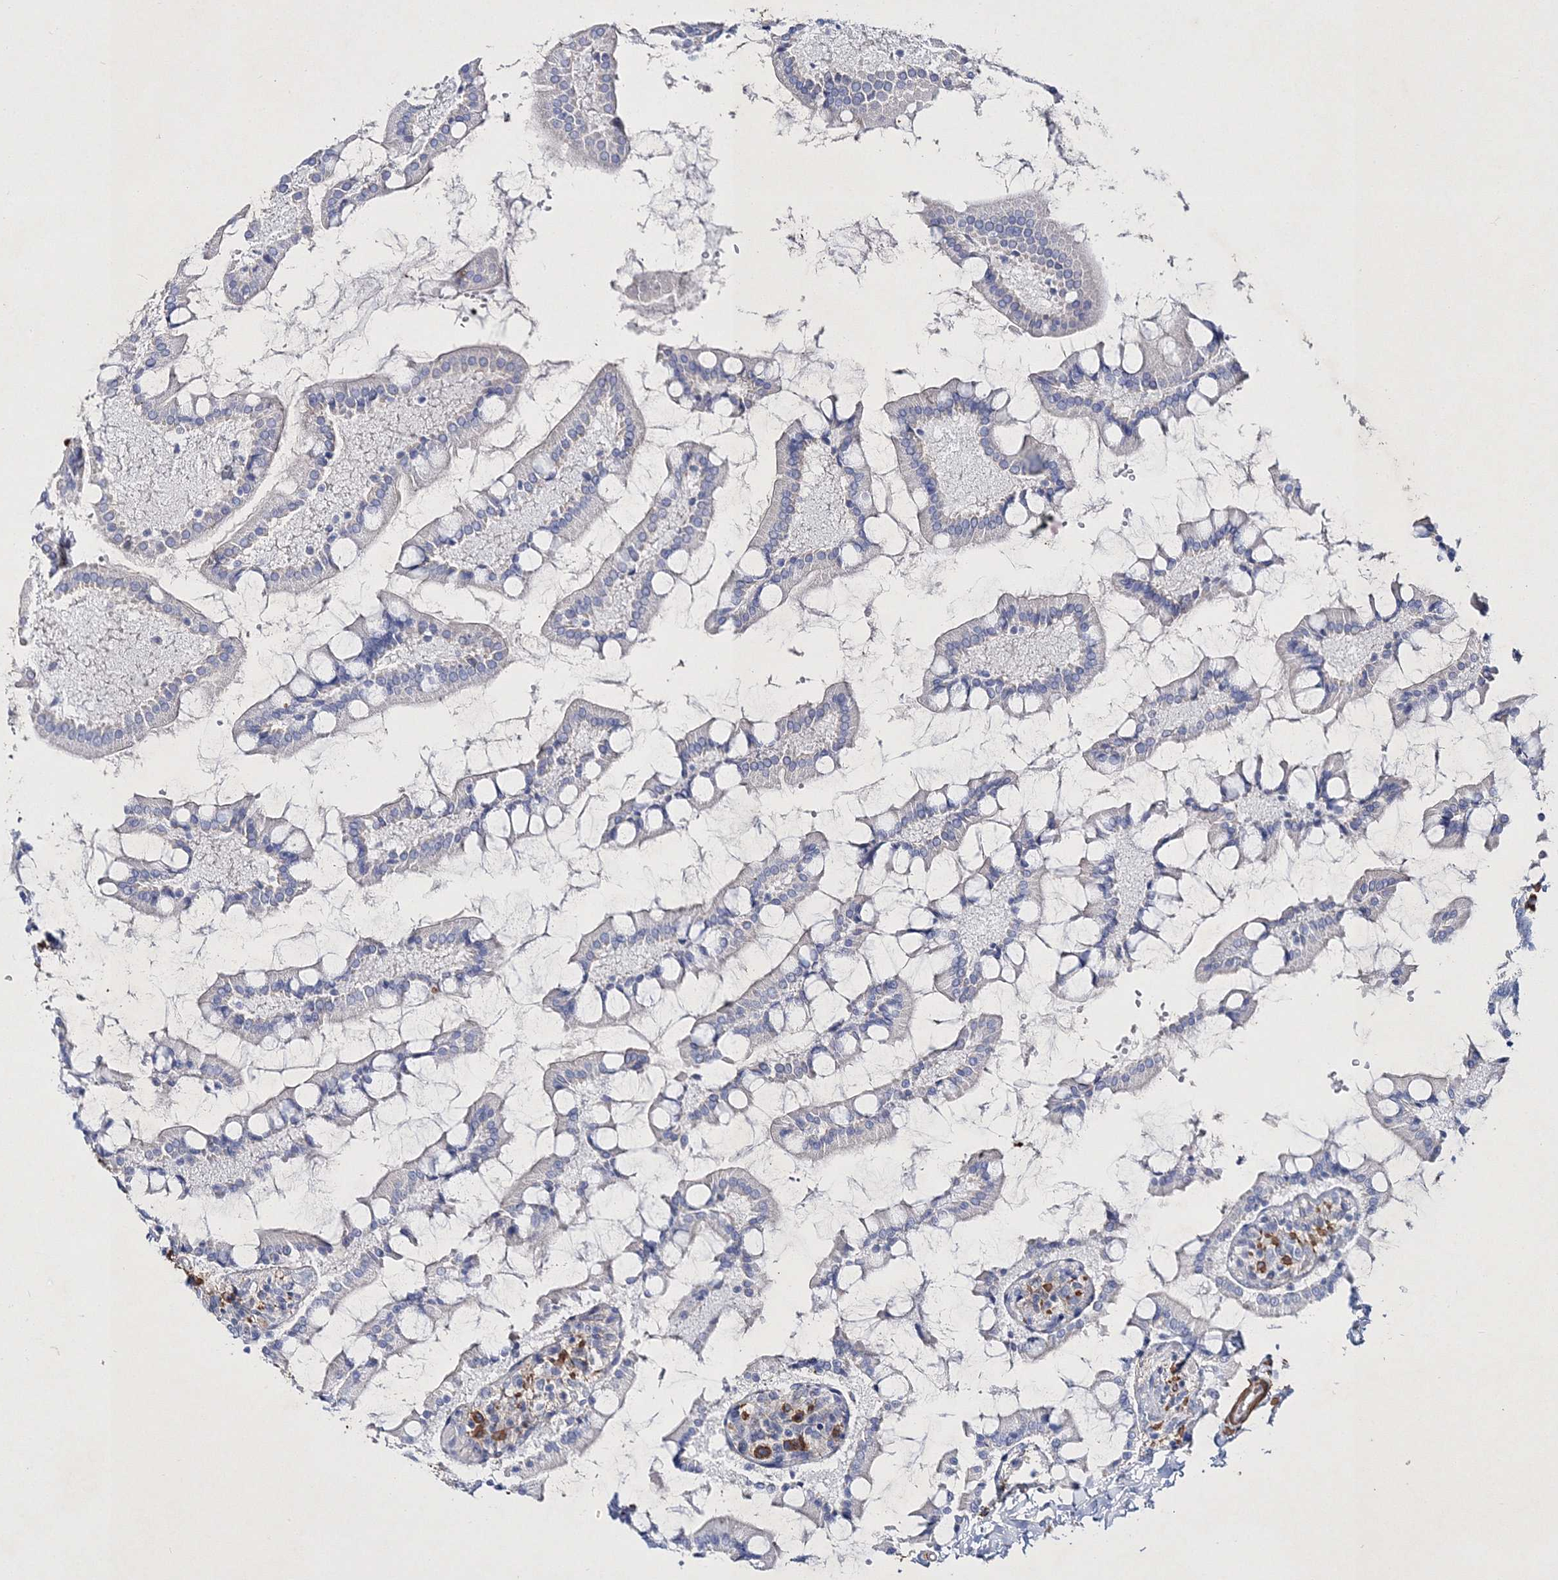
{"staining": {"intensity": "negative", "quantity": "none", "location": "none"}, "tissue": "small intestine", "cell_type": "Glandular cells", "image_type": "normal", "snomed": [{"axis": "morphology", "description": "Normal tissue, NOS"}, {"axis": "topography", "description": "Small intestine"}], "caption": "This image is of normal small intestine stained with immunohistochemistry (IHC) to label a protein in brown with the nuclei are counter-stained blue. There is no positivity in glandular cells. (Stains: DAB IHC with hematoxylin counter stain, Microscopy: brightfield microscopy at high magnification).", "gene": "RTN2", "patient": {"sex": "male", "age": 41}}